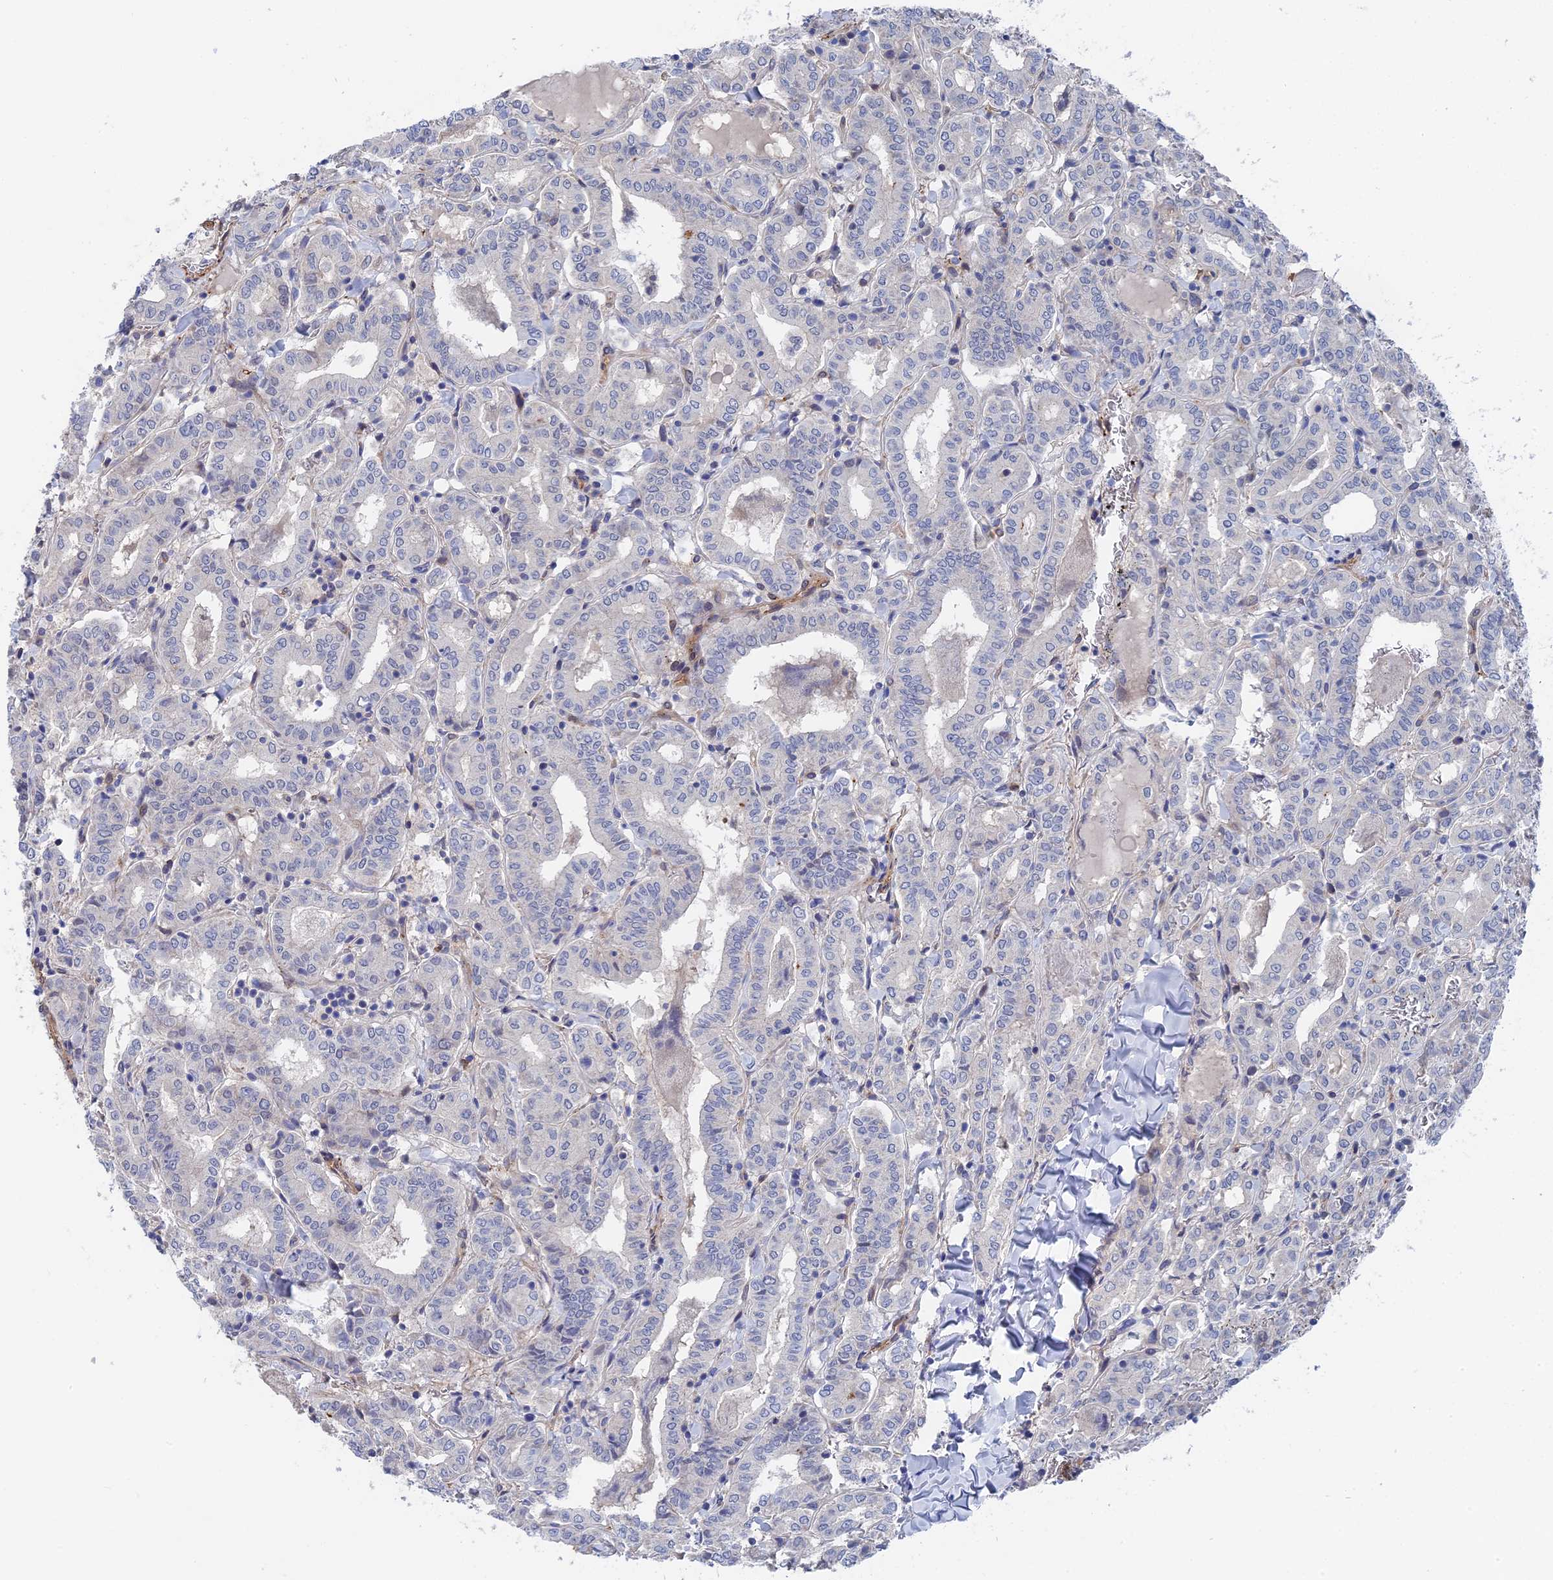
{"staining": {"intensity": "negative", "quantity": "none", "location": "none"}, "tissue": "thyroid cancer", "cell_type": "Tumor cells", "image_type": "cancer", "snomed": [{"axis": "morphology", "description": "Papillary adenocarcinoma, NOS"}, {"axis": "topography", "description": "Thyroid gland"}], "caption": "This image is of thyroid papillary adenocarcinoma stained with immunohistochemistry to label a protein in brown with the nuclei are counter-stained blue. There is no positivity in tumor cells.", "gene": "MTHFSD", "patient": {"sex": "female", "age": 72}}